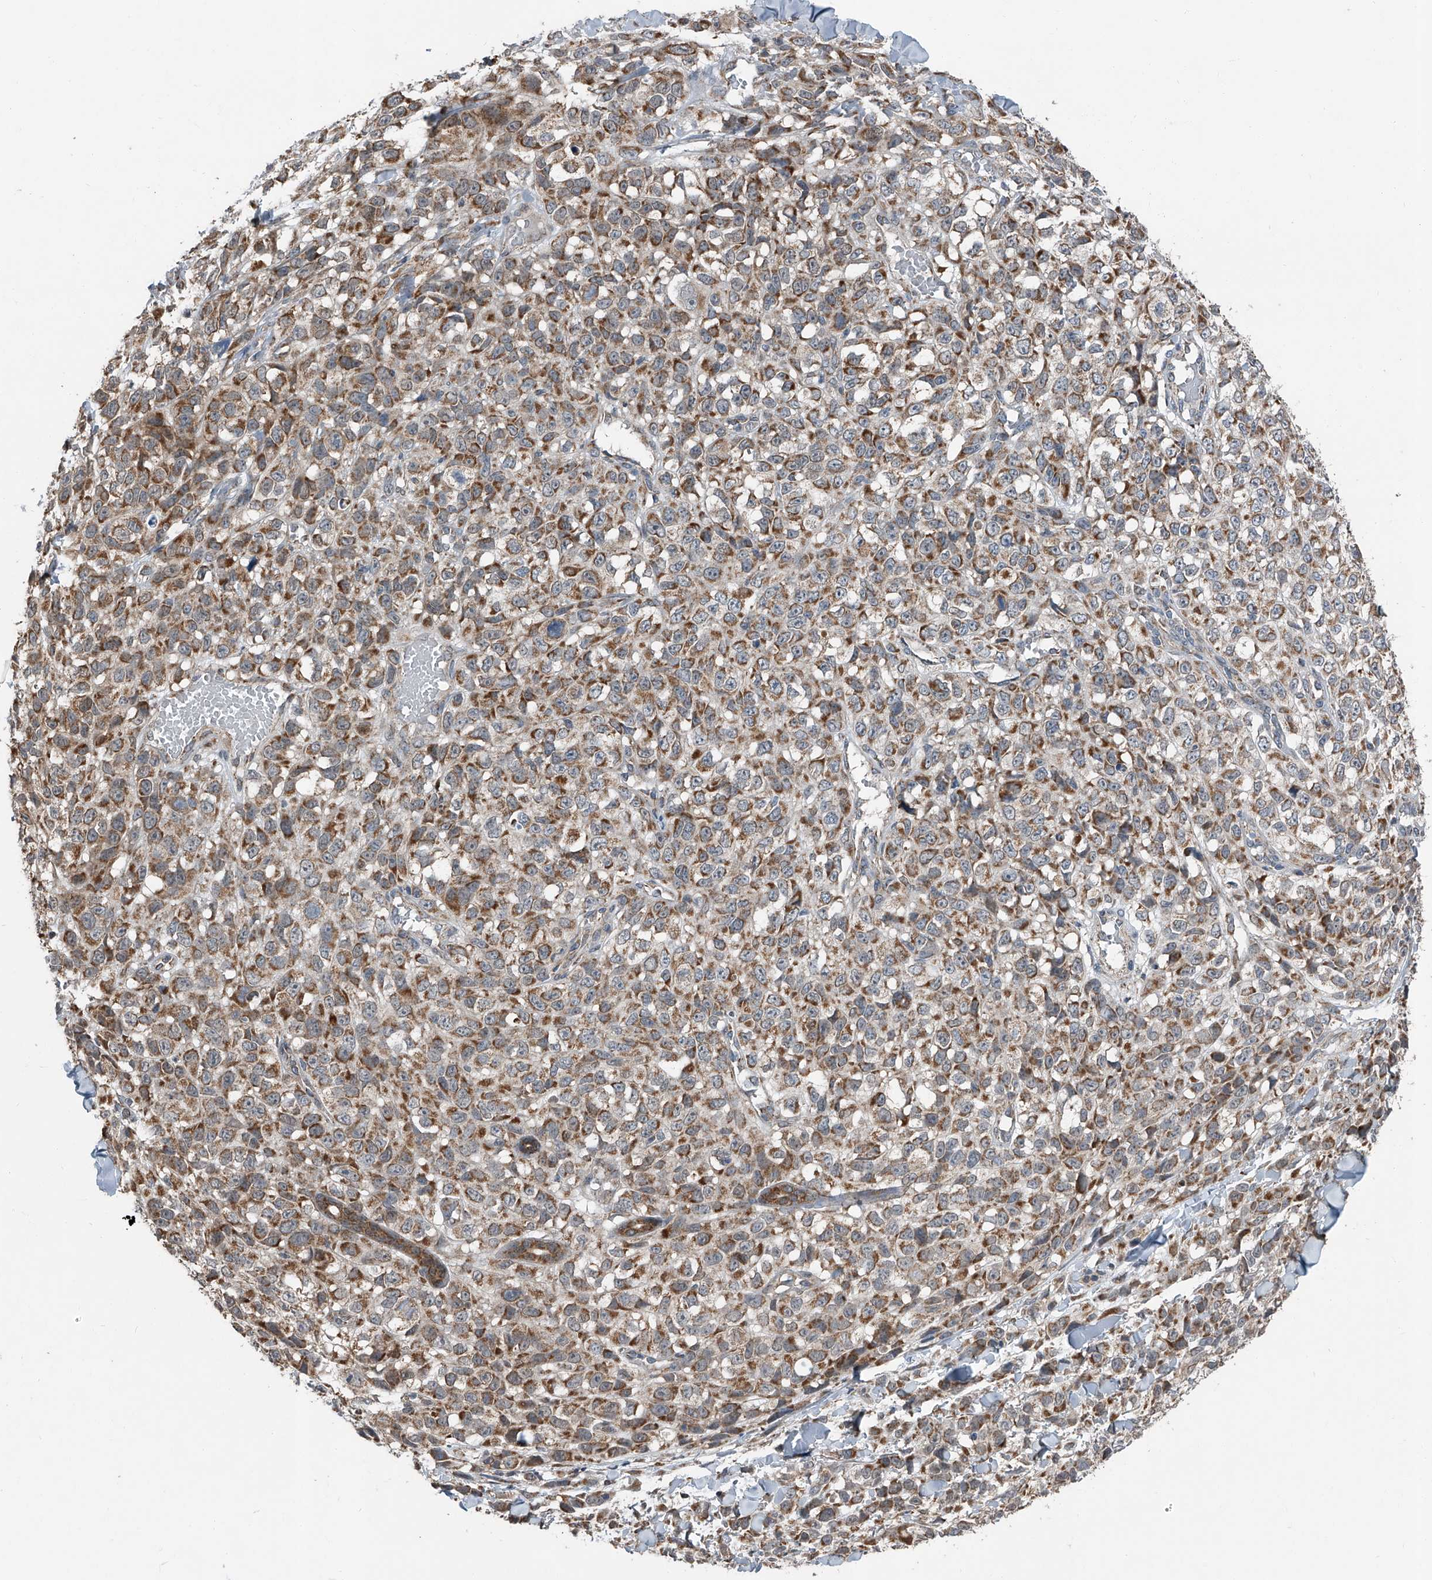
{"staining": {"intensity": "strong", "quantity": ">75%", "location": "cytoplasmic/membranous"}, "tissue": "melanoma", "cell_type": "Tumor cells", "image_type": "cancer", "snomed": [{"axis": "morphology", "description": "Malignant melanoma, Metastatic site"}, {"axis": "topography", "description": "Skin"}], "caption": "IHC (DAB (3,3'-diaminobenzidine)) staining of human malignant melanoma (metastatic site) shows strong cytoplasmic/membranous protein staining in about >75% of tumor cells.", "gene": "CHRNA7", "patient": {"sex": "female", "age": 72}}